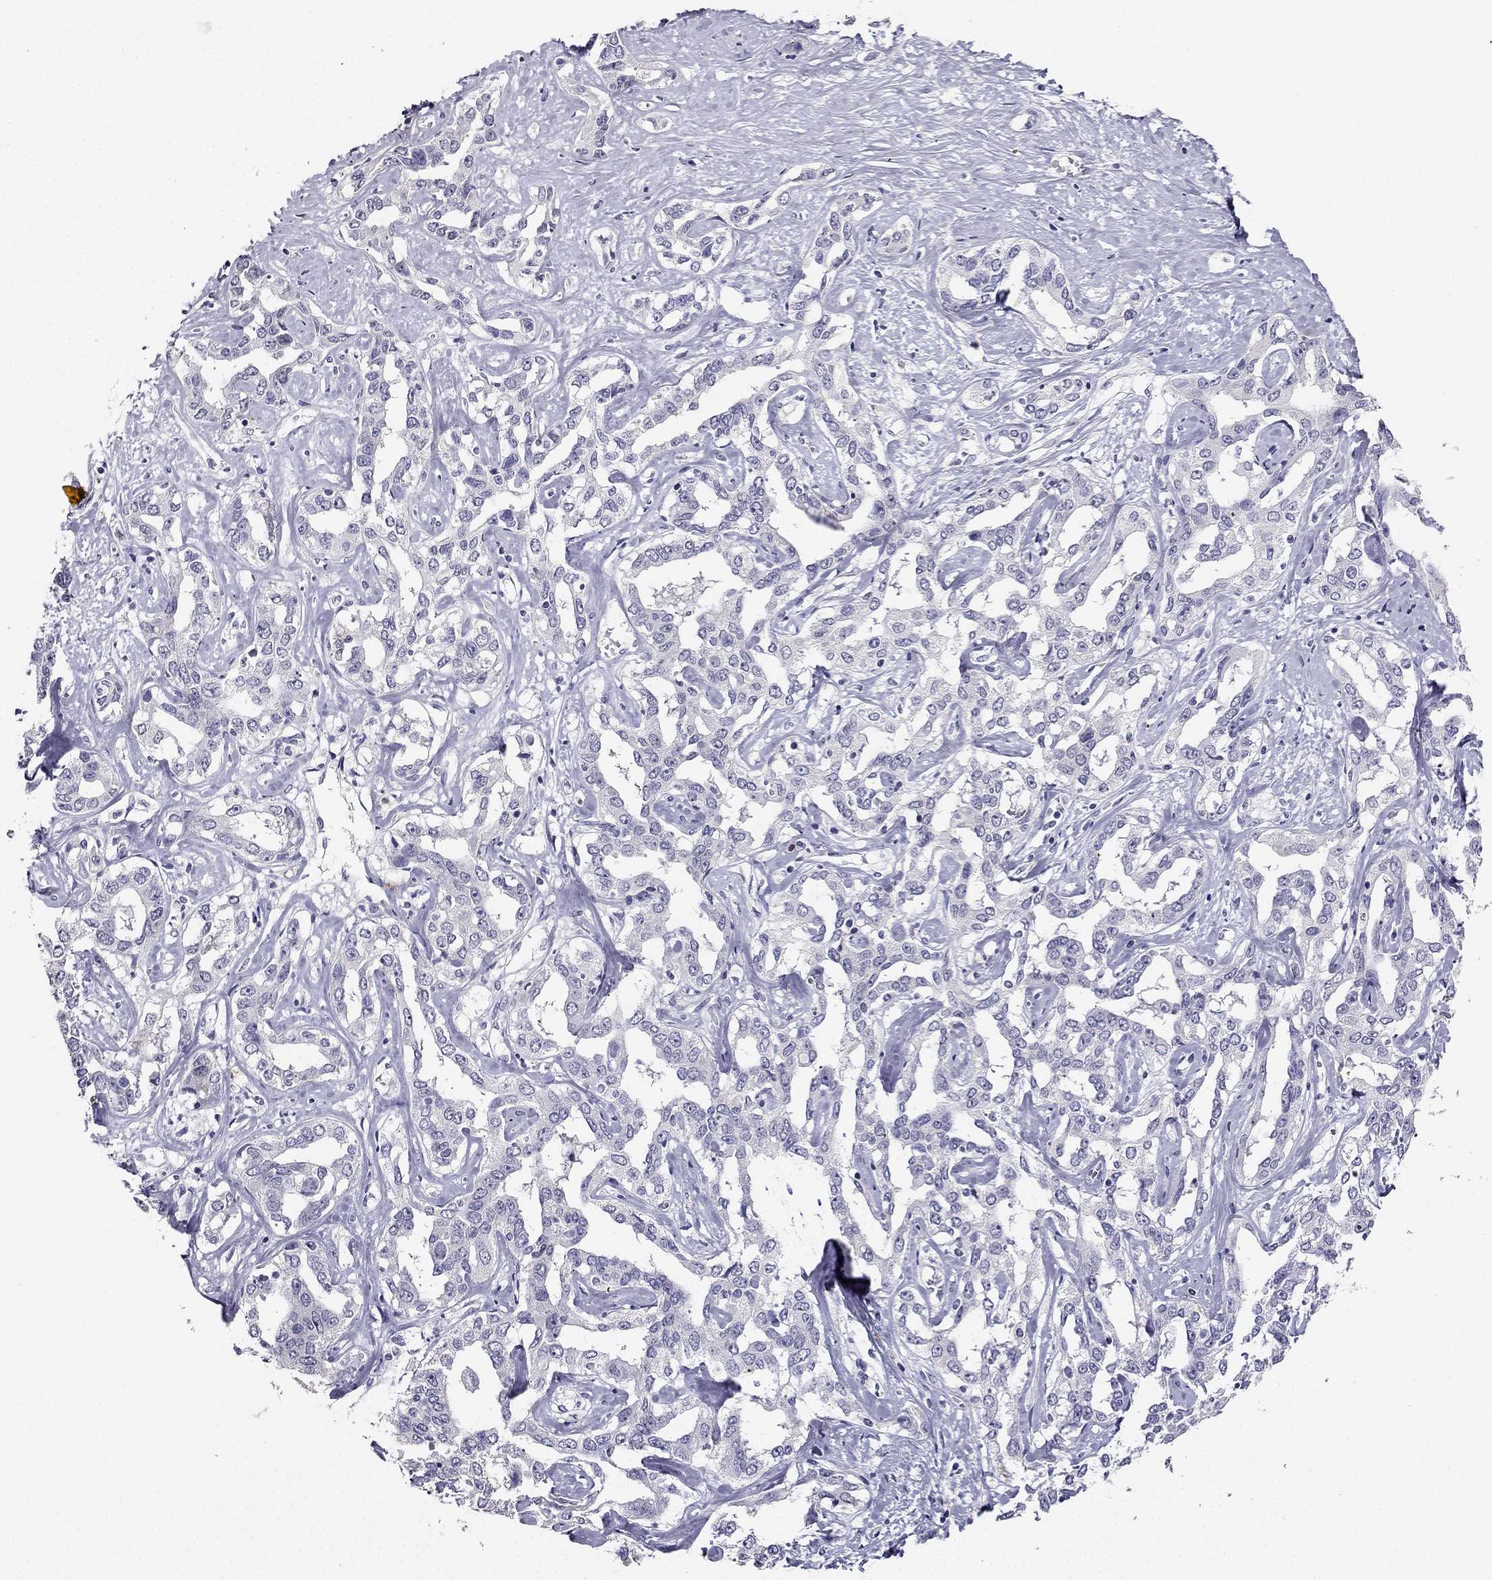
{"staining": {"intensity": "negative", "quantity": "none", "location": "none"}, "tissue": "liver cancer", "cell_type": "Tumor cells", "image_type": "cancer", "snomed": [{"axis": "morphology", "description": "Cholangiocarcinoma"}, {"axis": "topography", "description": "Liver"}], "caption": "Immunohistochemistry histopathology image of liver cholangiocarcinoma stained for a protein (brown), which exhibits no expression in tumor cells.", "gene": "CALB2", "patient": {"sex": "male", "age": 59}}